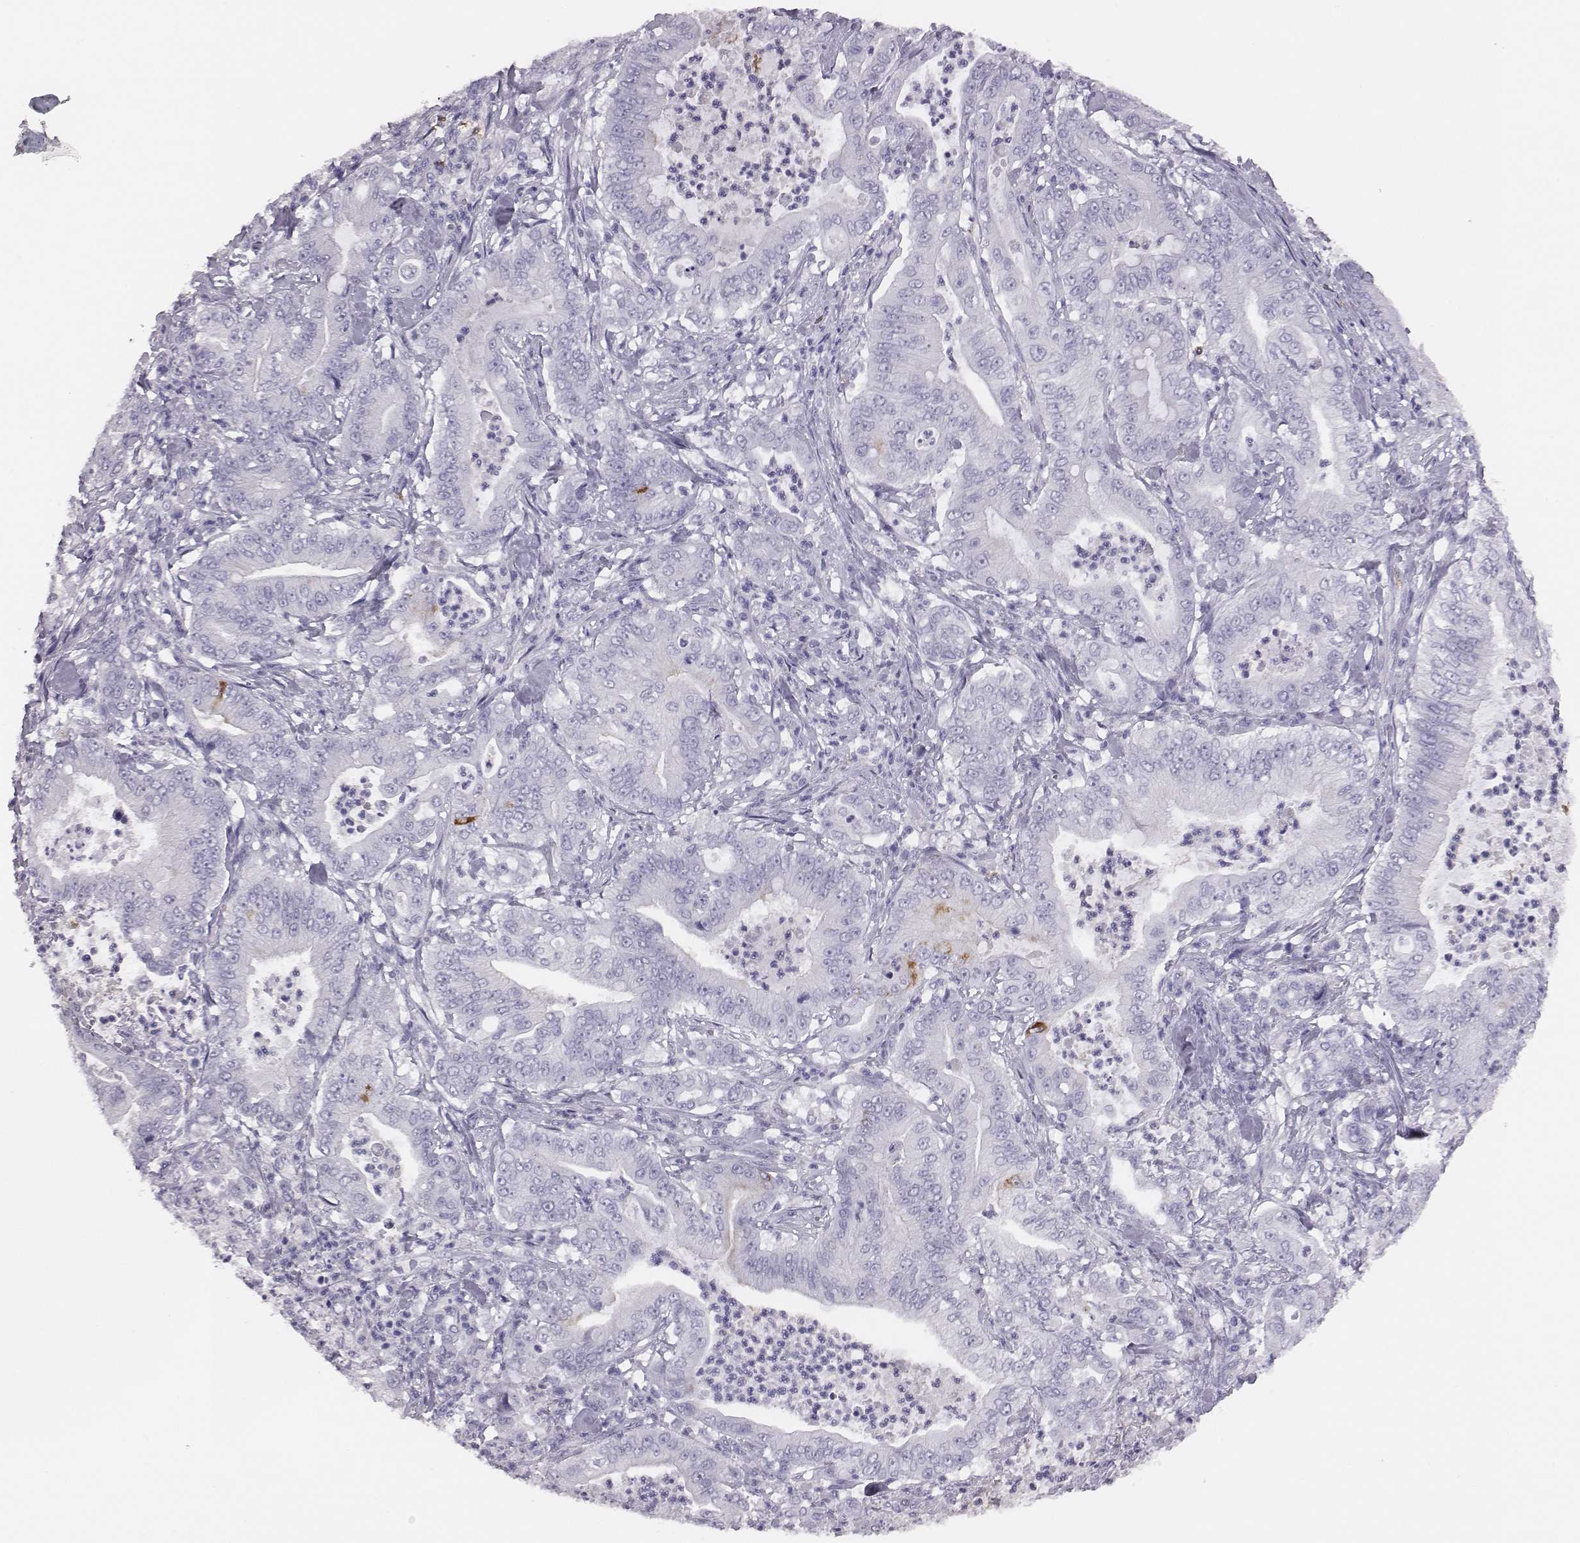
{"staining": {"intensity": "negative", "quantity": "none", "location": "none"}, "tissue": "pancreatic cancer", "cell_type": "Tumor cells", "image_type": "cancer", "snomed": [{"axis": "morphology", "description": "Adenocarcinoma, NOS"}, {"axis": "topography", "description": "Pancreas"}], "caption": "Image shows no significant protein staining in tumor cells of pancreatic cancer (adenocarcinoma).", "gene": "ACOD1", "patient": {"sex": "male", "age": 71}}